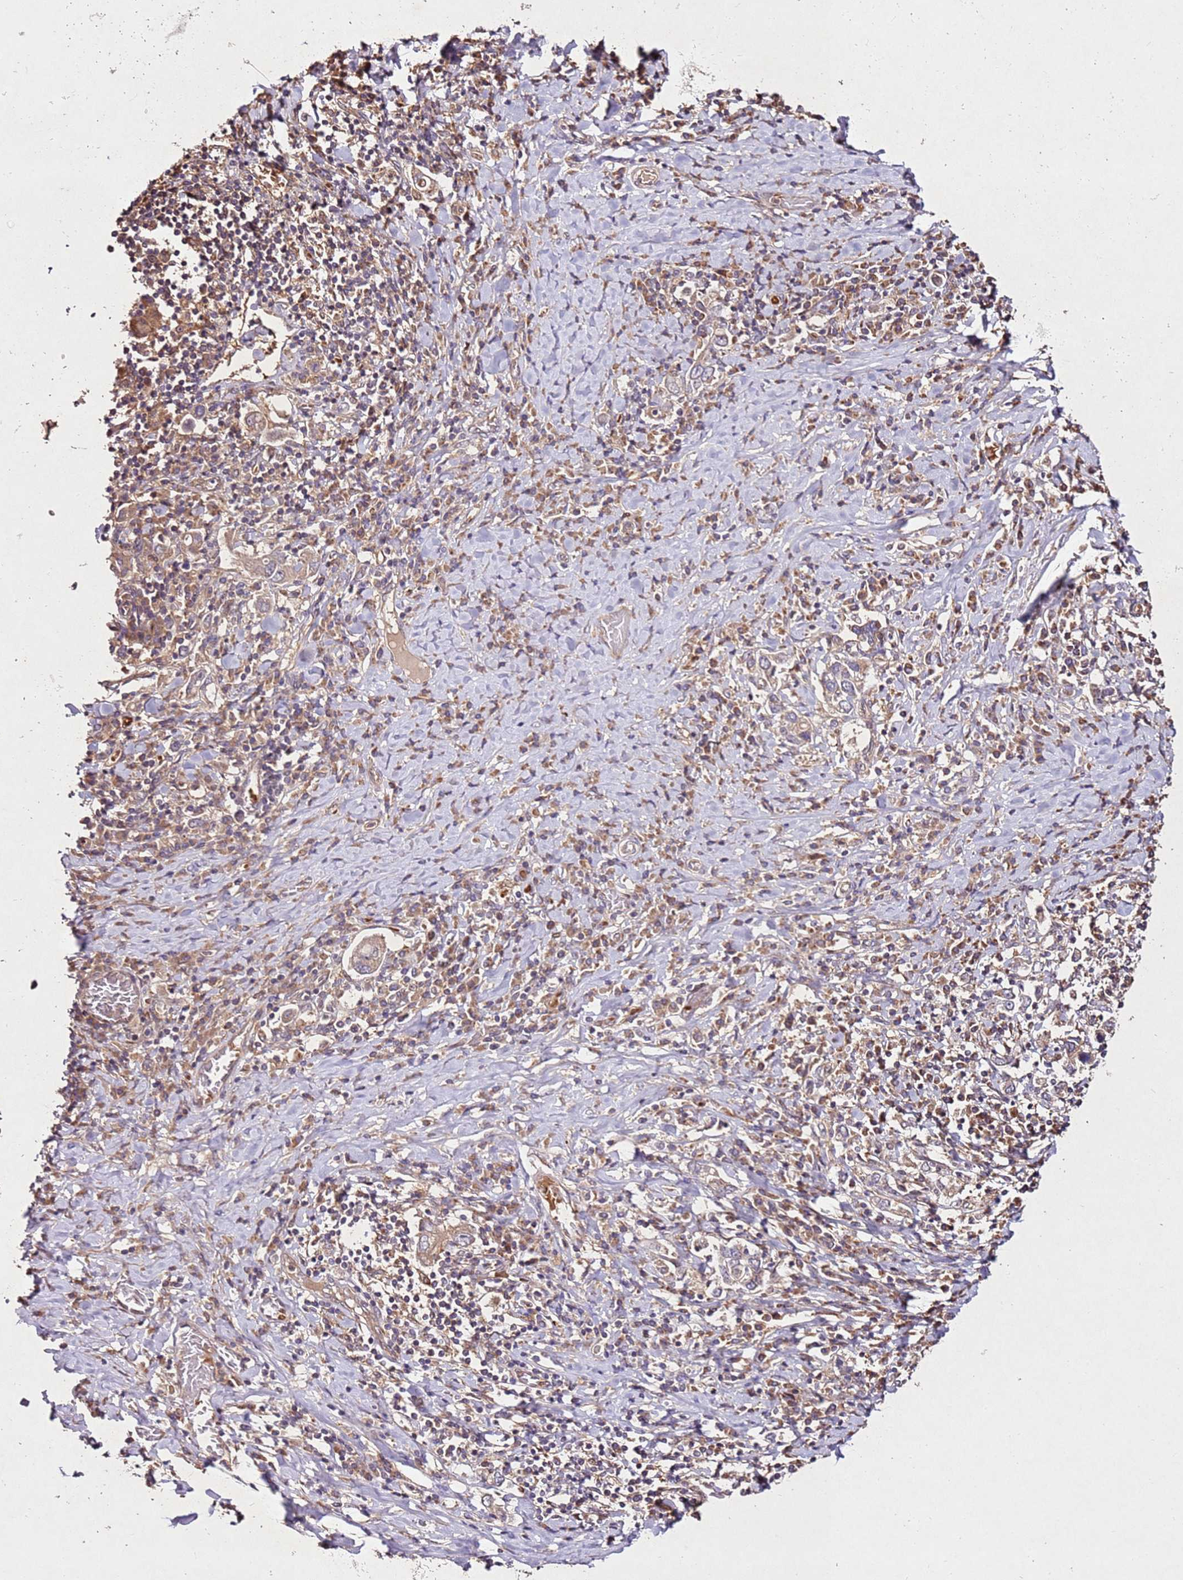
{"staining": {"intensity": "moderate", "quantity": ">75%", "location": "cytoplasmic/membranous"}, "tissue": "stomach cancer", "cell_type": "Tumor cells", "image_type": "cancer", "snomed": [{"axis": "morphology", "description": "Adenocarcinoma, NOS"}, {"axis": "topography", "description": "Stomach, upper"}, {"axis": "topography", "description": "Stomach"}], "caption": "The histopathology image reveals immunohistochemical staining of stomach adenocarcinoma. There is moderate cytoplasmic/membranous positivity is present in about >75% of tumor cells. (brown staining indicates protein expression, while blue staining denotes nuclei).", "gene": "PTMA", "patient": {"sex": "male", "age": 62}}